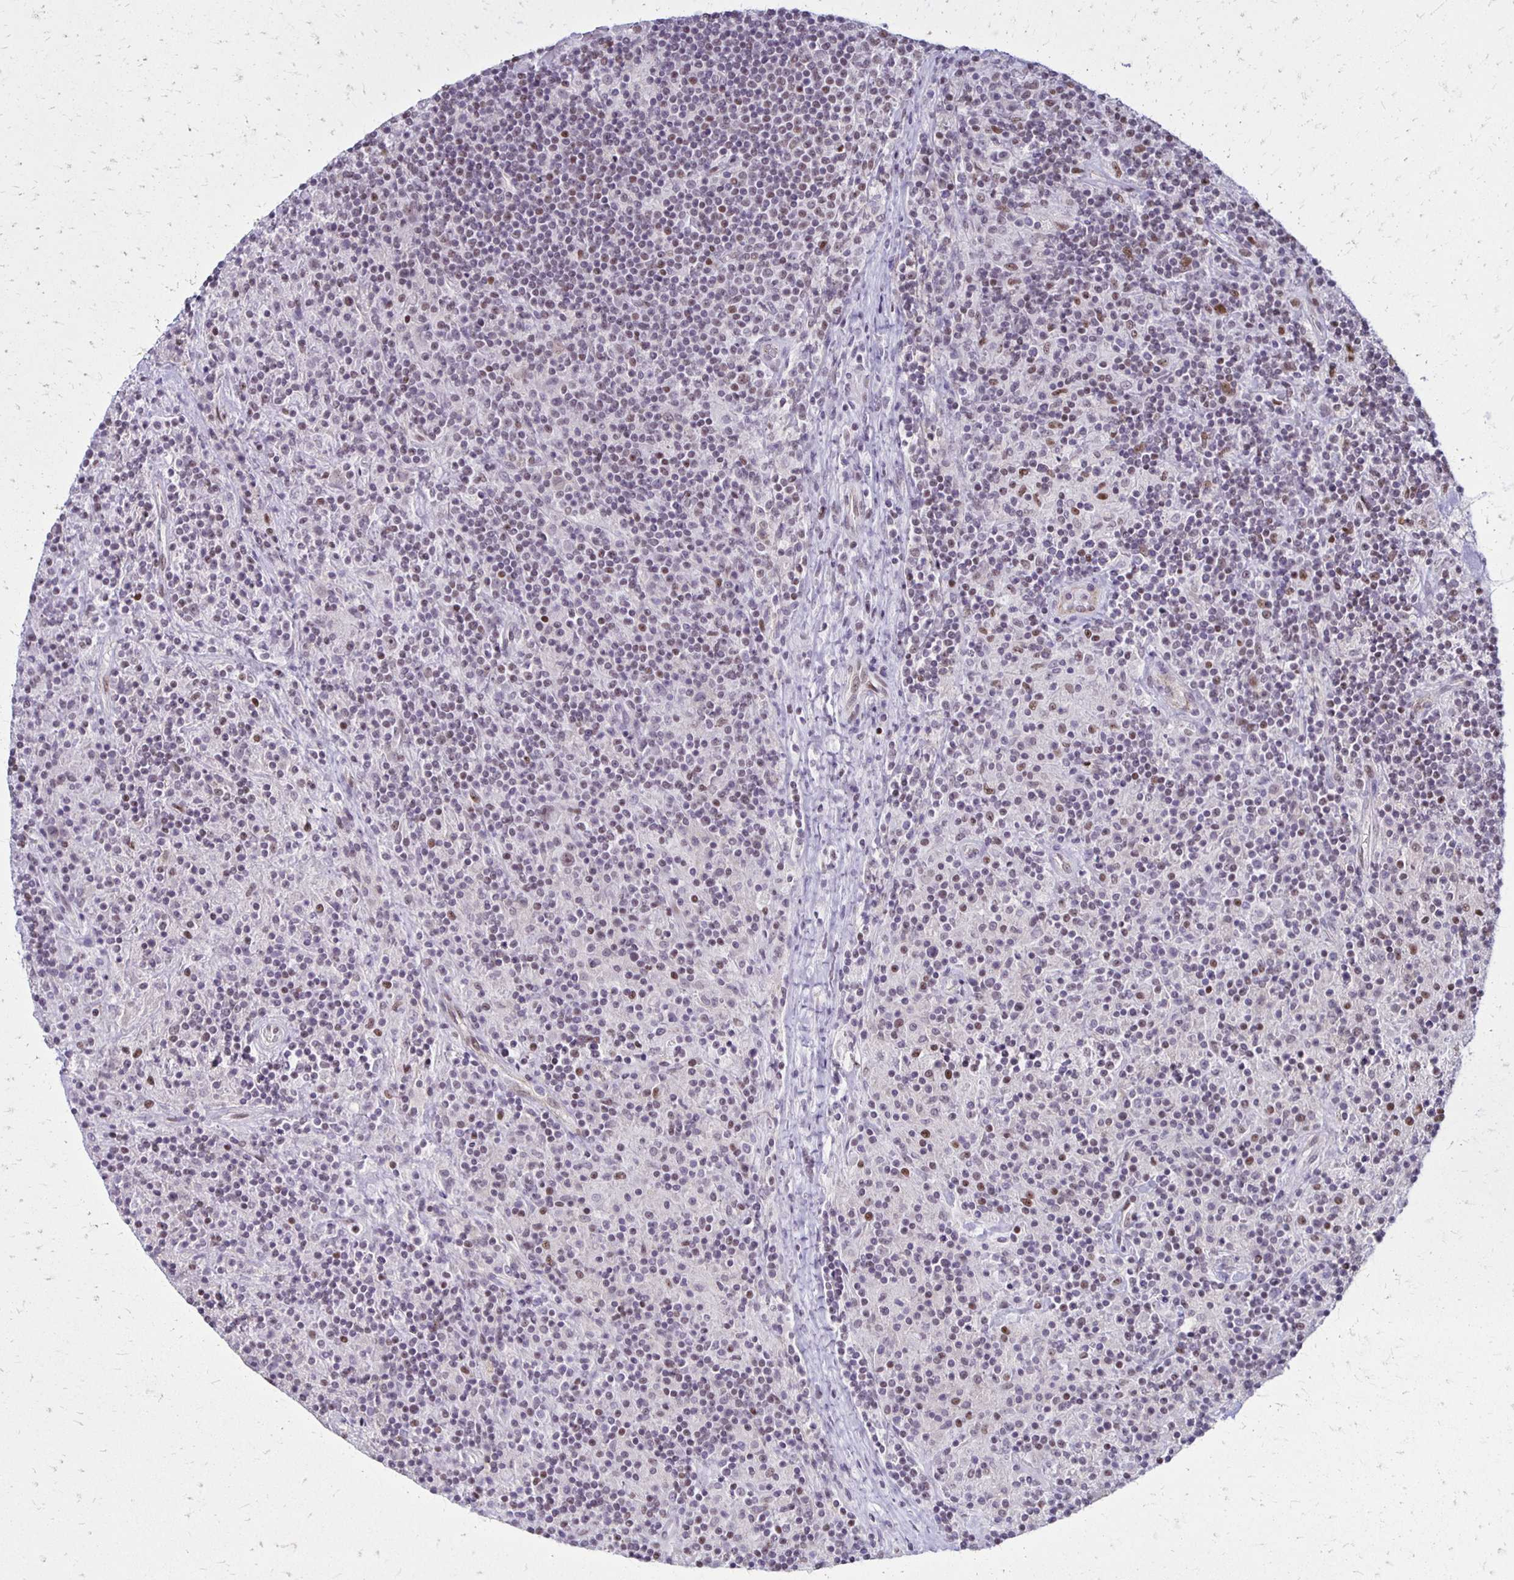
{"staining": {"intensity": "moderate", "quantity": "<25%", "location": "nuclear"}, "tissue": "lymphoma", "cell_type": "Tumor cells", "image_type": "cancer", "snomed": [{"axis": "morphology", "description": "Hodgkin's disease, NOS"}, {"axis": "topography", "description": "Lymph node"}], "caption": "Immunohistochemical staining of human Hodgkin's disease reveals moderate nuclear protein positivity in approximately <25% of tumor cells.", "gene": "DDB2", "patient": {"sex": "male", "age": 70}}